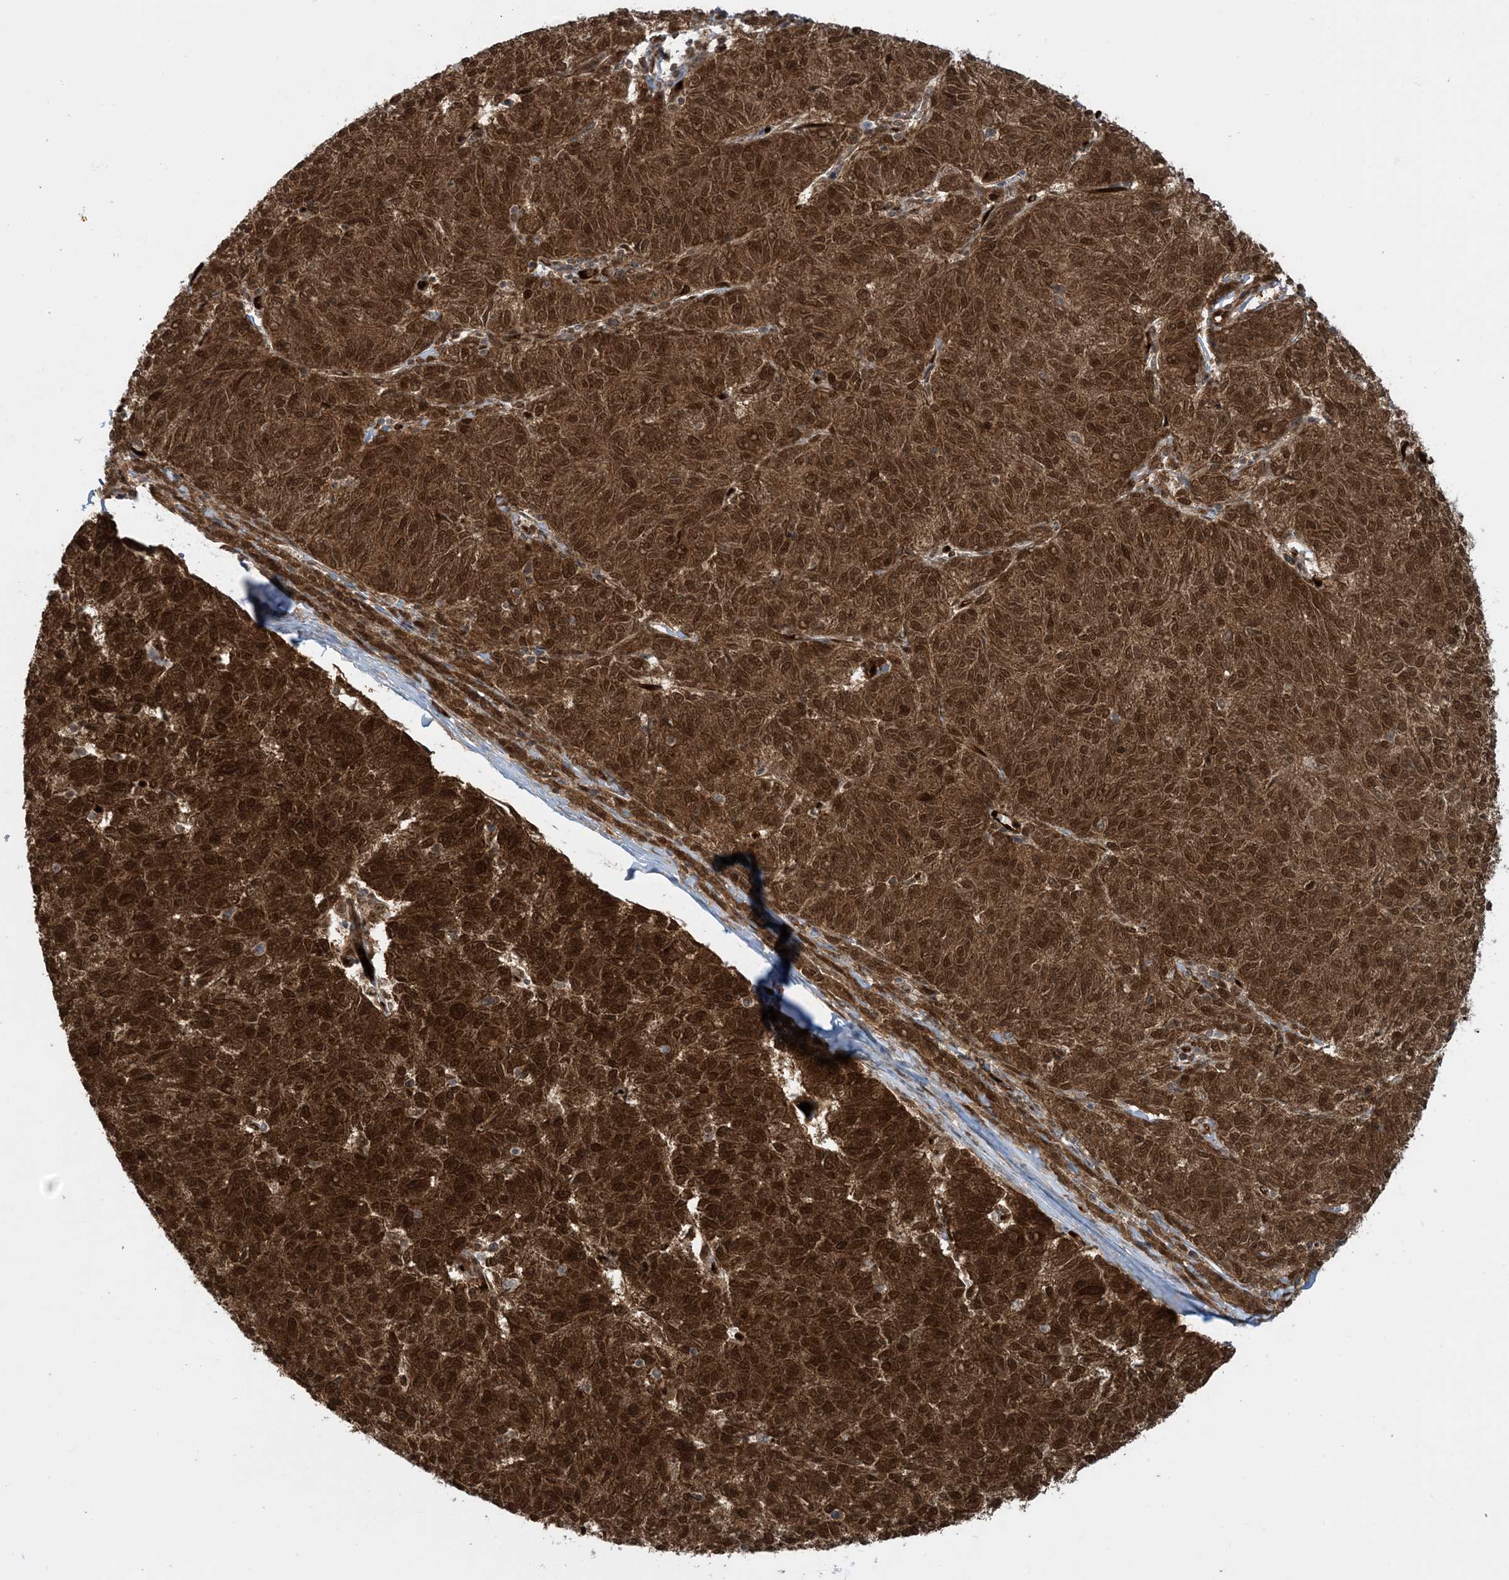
{"staining": {"intensity": "strong", "quantity": ">75%", "location": "cytoplasmic/membranous,nuclear"}, "tissue": "melanoma", "cell_type": "Tumor cells", "image_type": "cancer", "snomed": [{"axis": "morphology", "description": "Malignant melanoma, NOS"}, {"axis": "topography", "description": "Skin"}], "caption": "Protein analysis of malignant melanoma tissue reveals strong cytoplasmic/membranous and nuclear staining in about >75% of tumor cells.", "gene": "PPM1F", "patient": {"sex": "female", "age": 72}}